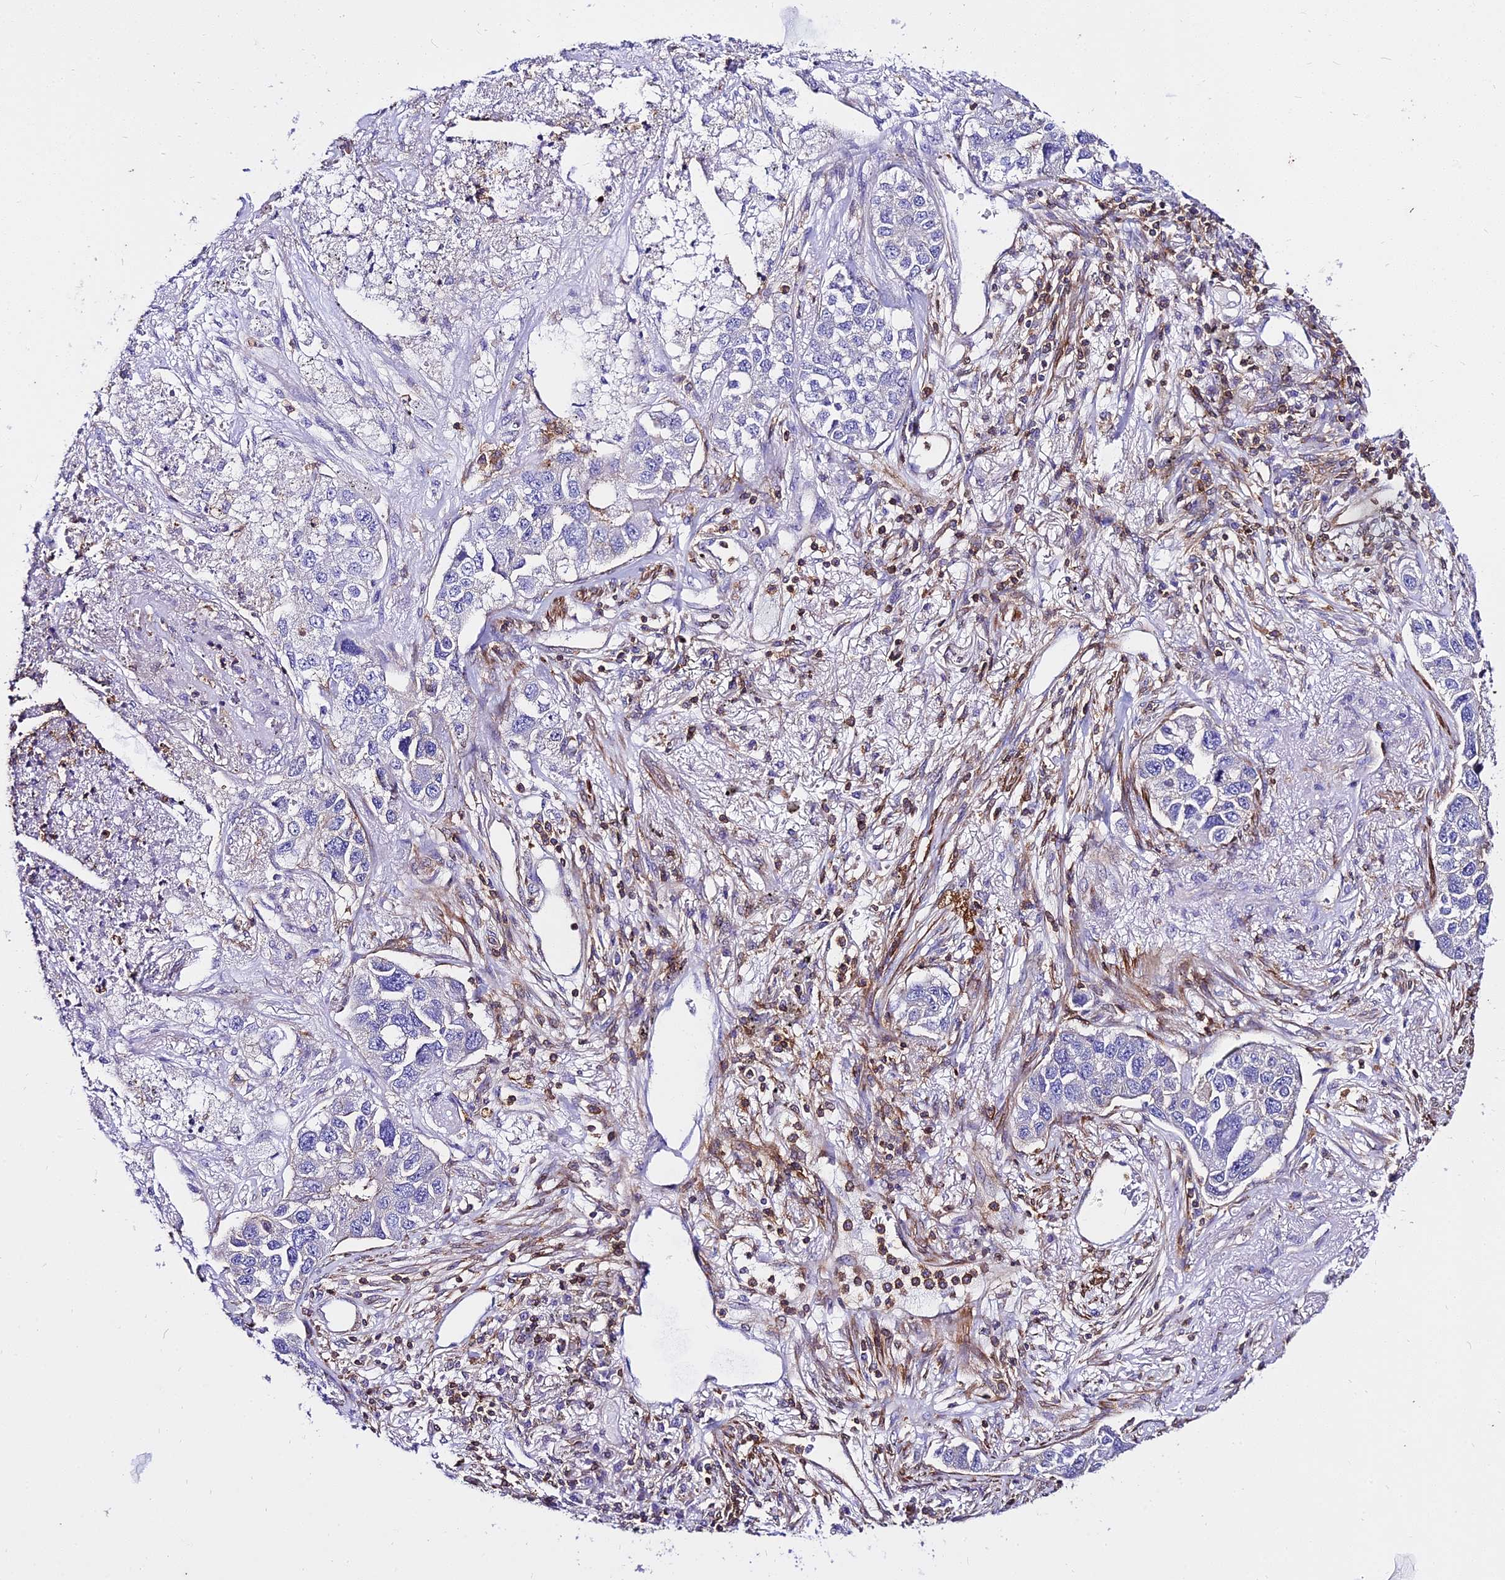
{"staining": {"intensity": "negative", "quantity": "none", "location": "none"}, "tissue": "lung cancer", "cell_type": "Tumor cells", "image_type": "cancer", "snomed": [{"axis": "morphology", "description": "Adenocarcinoma, NOS"}, {"axis": "topography", "description": "Lung"}], "caption": "The immunohistochemistry (IHC) micrograph has no significant staining in tumor cells of adenocarcinoma (lung) tissue. The staining was performed using DAB to visualize the protein expression in brown, while the nuclei were stained in blue with hematoxylin (Magnification: 20x).", "gene": "CSRP1", "patient": {"sex": "male", "age": 49}}